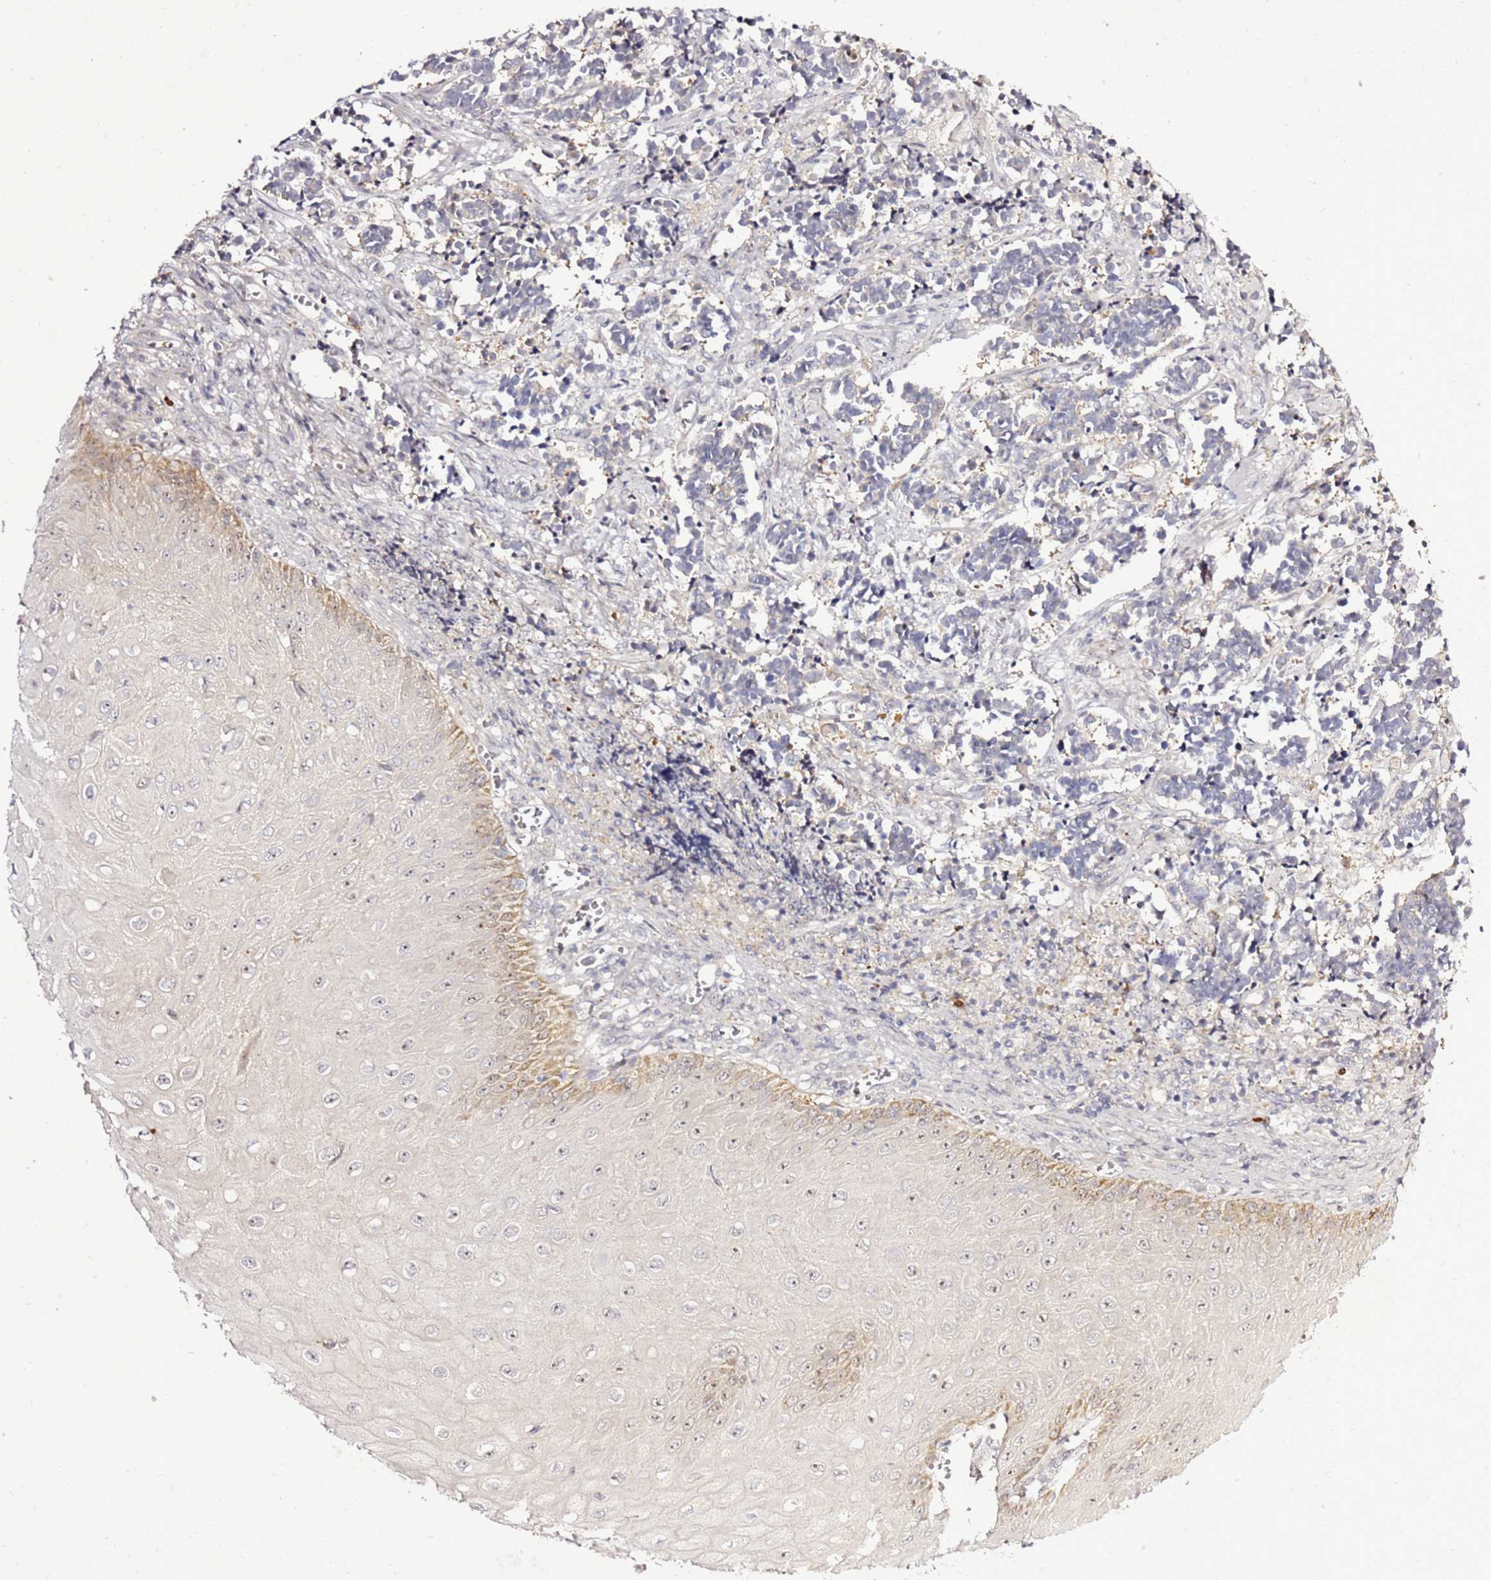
{"staining": {"intensity": "negative", "quantity": "none", "location": "none"}, "tissue": "cervical cancer", "cell_type": "Tumor cells", "image_type": "cancer", "snomed": [{"axis": "morphology", "description": "Normal tissue, NOS"}, {"axis": "morphology", "description": "Squamous cell carcinoma, NOS"}, {"axis": "topography", "description": "Cervix"}], "caption": "Histopathology image shows no significant protein staining in tumor cells of squamous cell carcinoma (cervical).", "gene": "NOL8", "patient": {"sex": "female", "age": 35}}